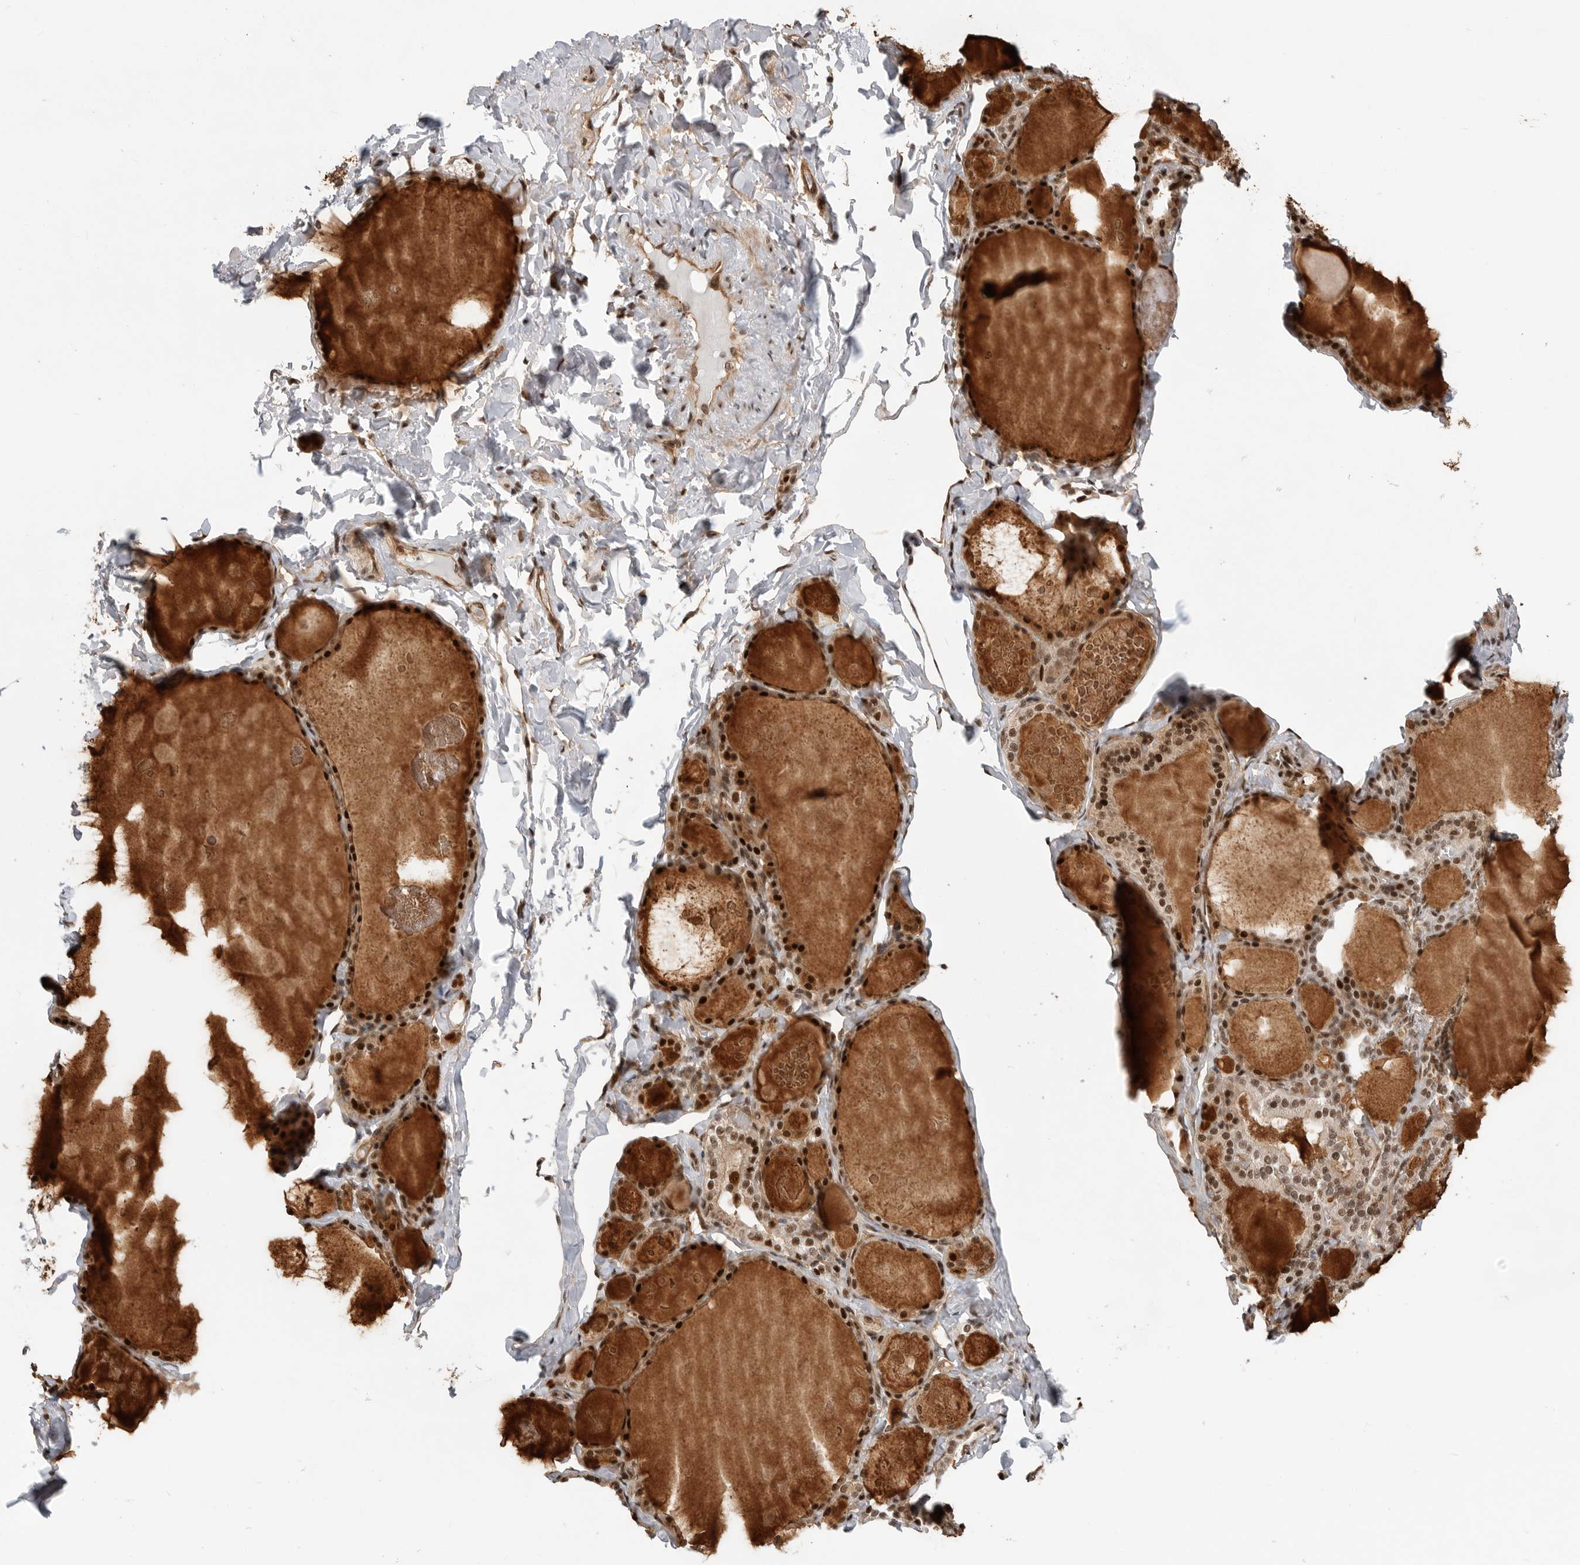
{"staining": {"intensity": "strong", "quantity": ">75%", "location": "nuclear"}, "tissue": "thyroid gland", "cell_type": "Glandular cells", "image_type": "normal", "snomed": [{"axis": "morphology", "description": "Normal tissue, NOS"}, {"axis": "topography", "description": "Thyroid gland"}], "caption": "Immunohistochemical staining of normal thyroid gland demonstrates high levels of strong nuclear staining in approximately >75% of glandular cells.", "gene": "GPATCH2", "patient": {"sex": "male", "age": 56}}